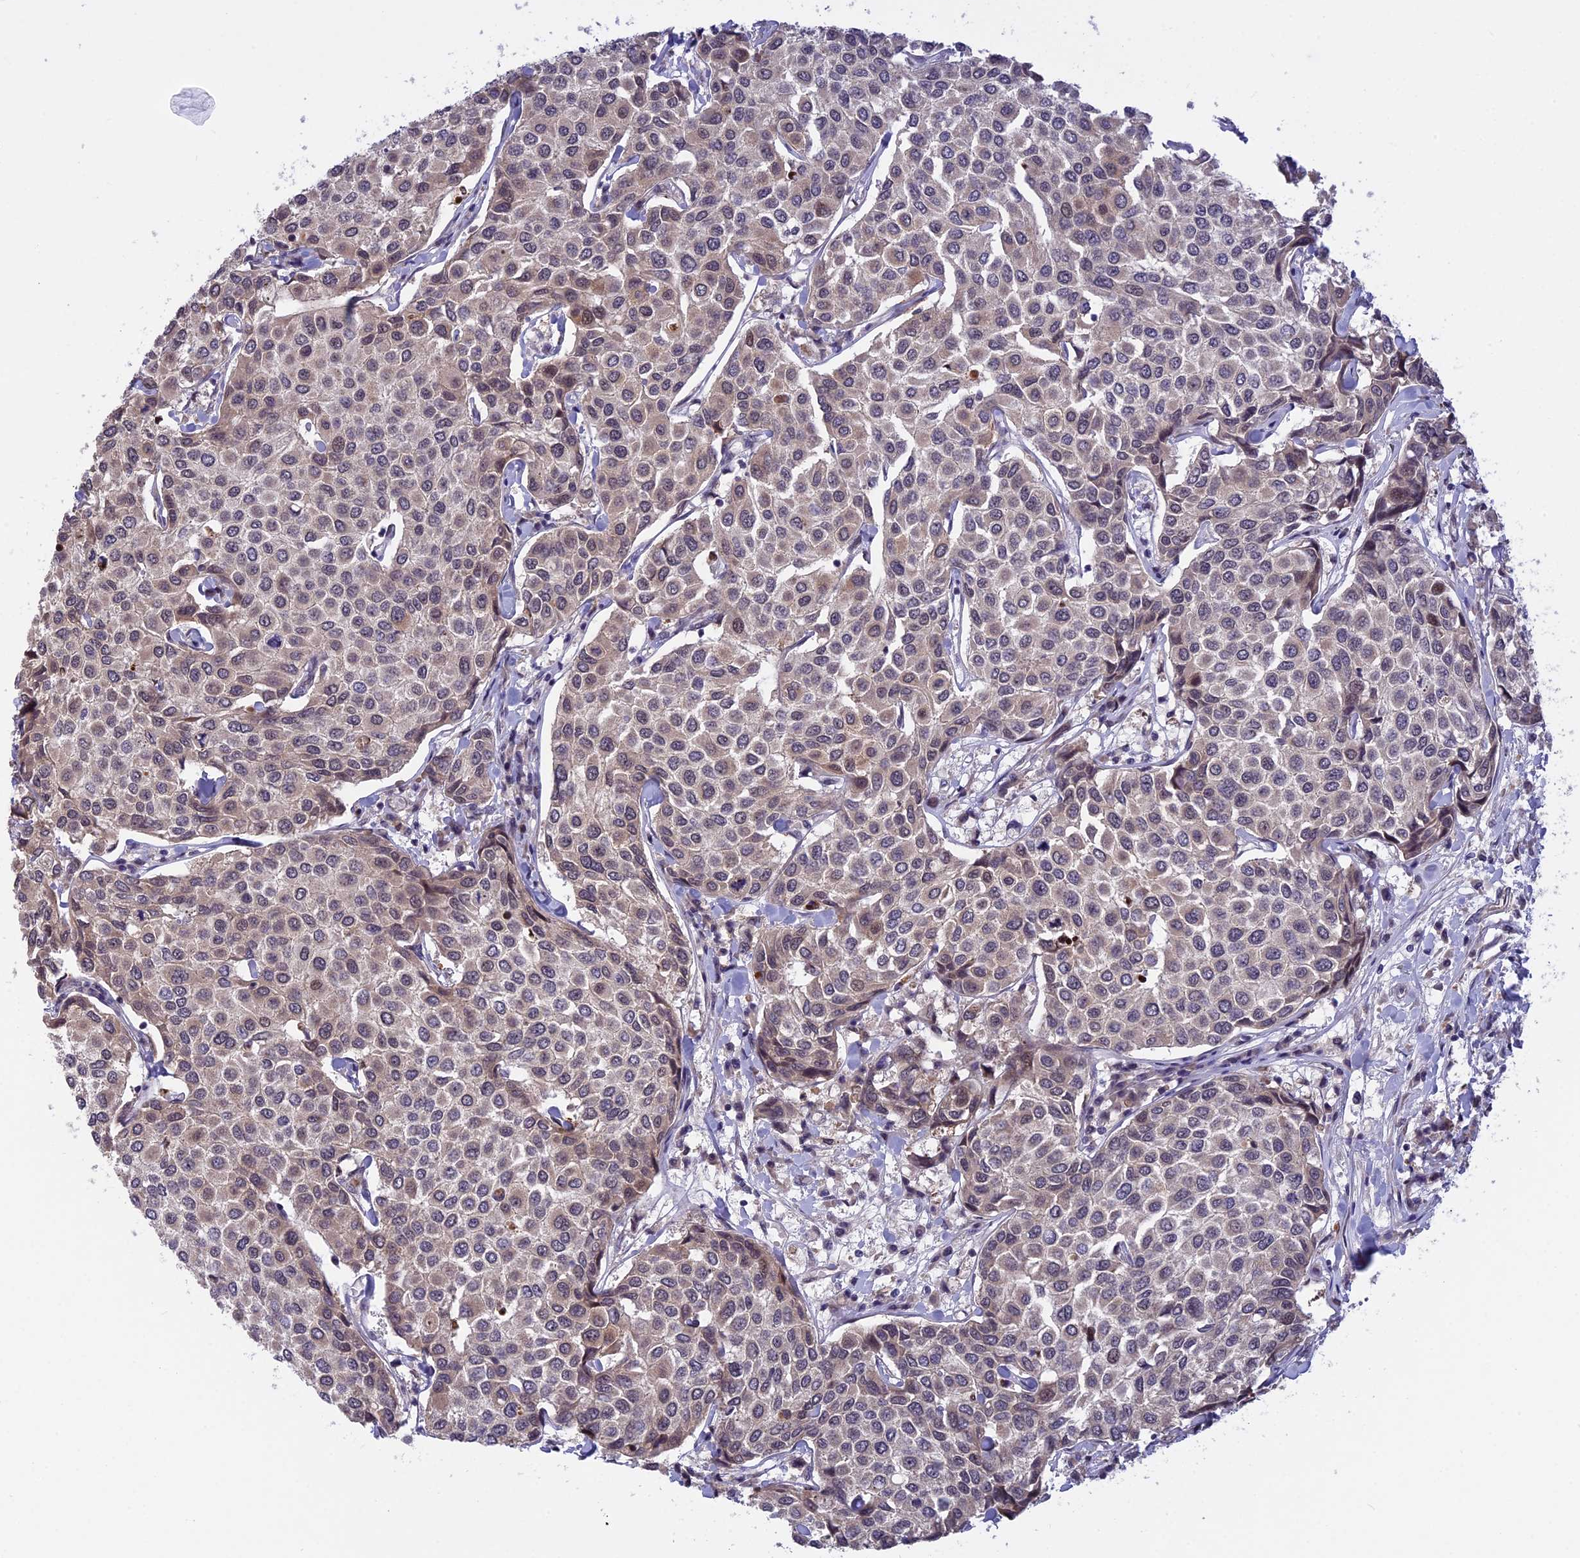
{"staining": {"intensity": "weak", "quantity": "25%-75%", "location": "cytoplasmic/membranous"}, "tissue": "breast cancer", "cell_type": "Tumor cells", "image_type": "cancer", "snomed": [{"axis": "morphology", "description": "Duct carcinoma"}, {"axis": "topography", "description": "Breast"}], "caption": "Tumor cells exhibit weak cytoplasmic/membranous positivity in about 25%-75% of cells in breast cancer. (Stains: DAB (3,3'-diaminobenzidine) in brown, nuclei in blue, Microscopy: brightfield microscopy at high magnification).", "gene": "POLR2C", "patient": {"sex": "female", "age": 55}}